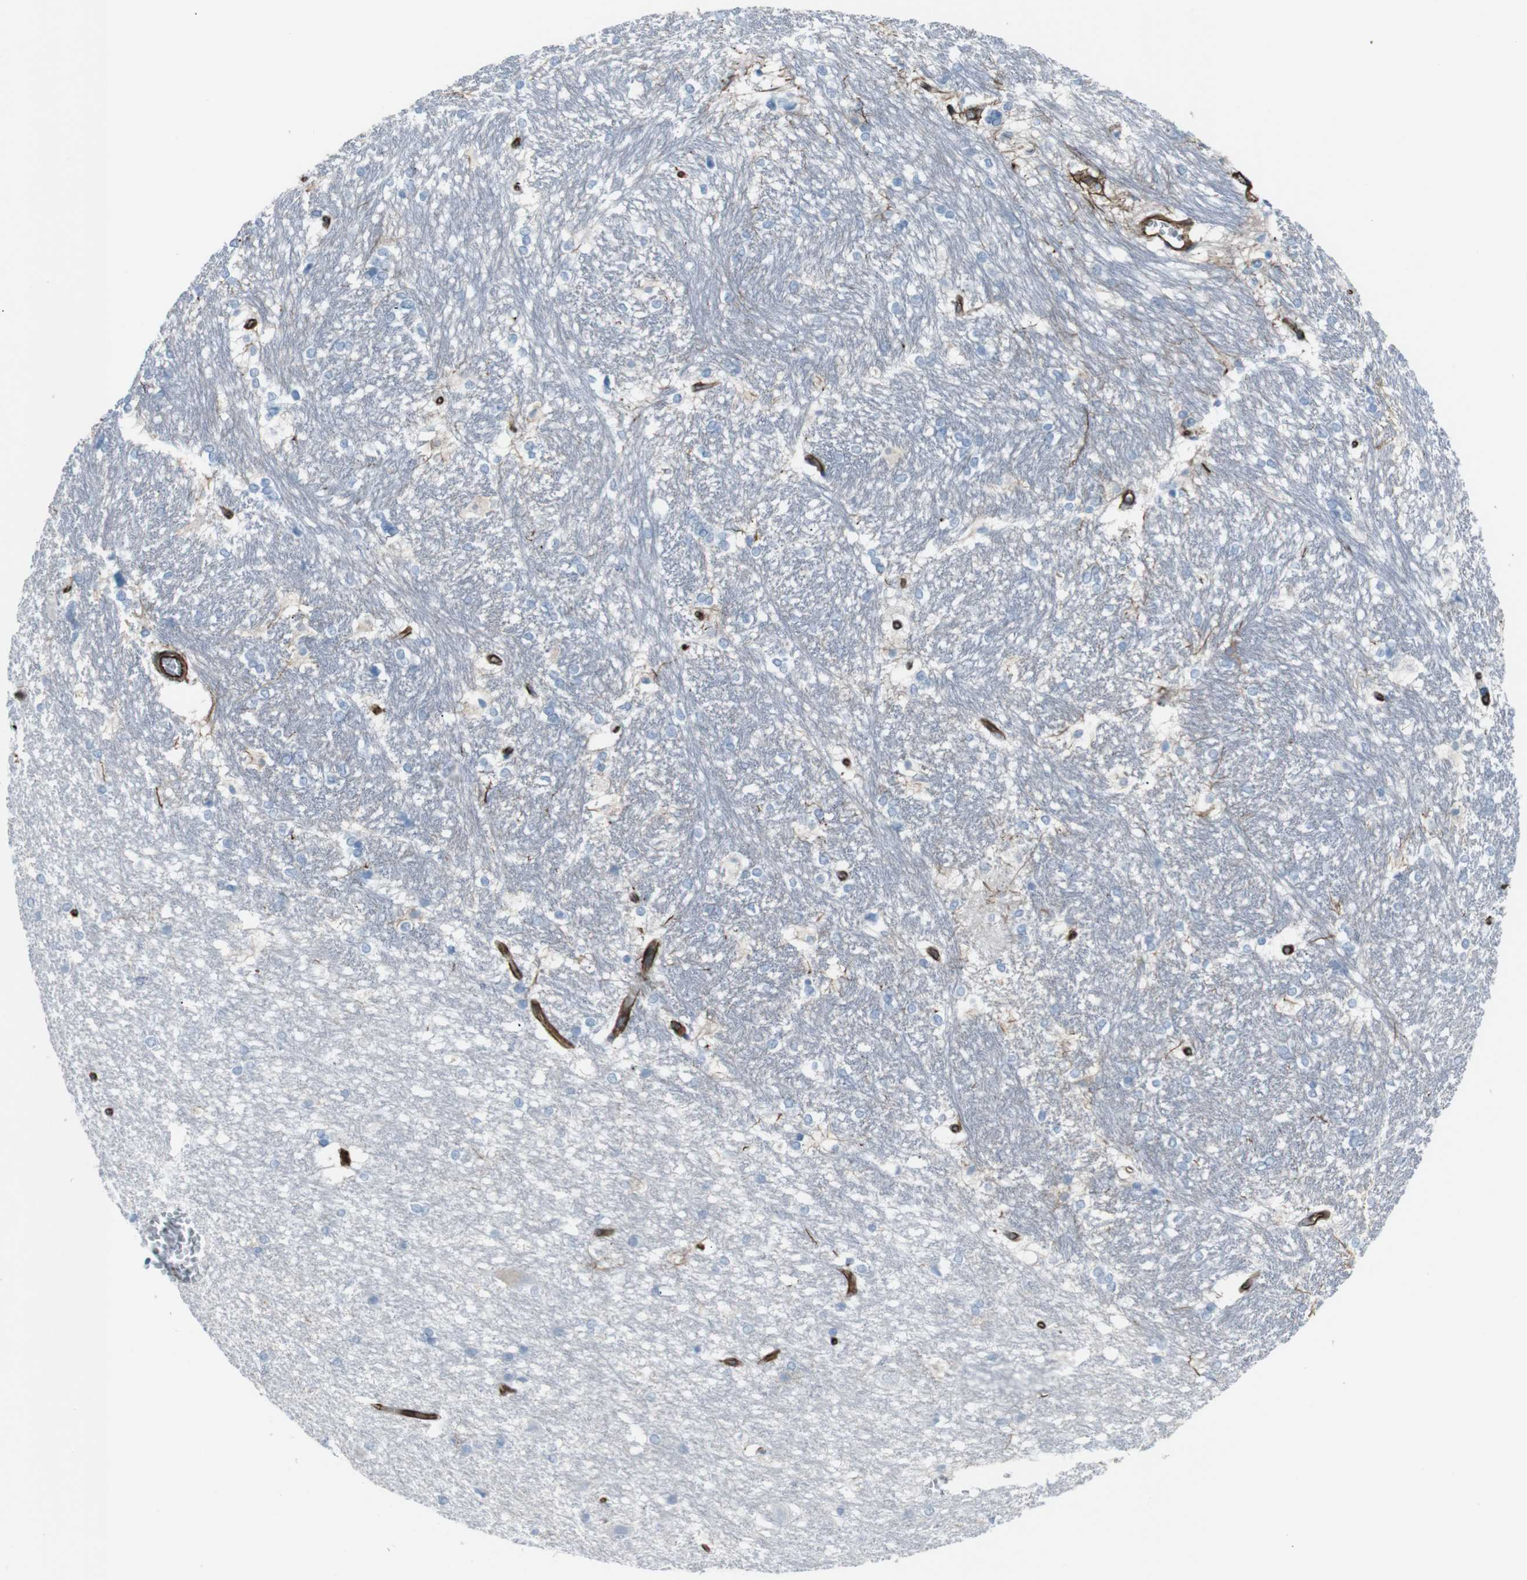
{"staining": {"intensity": "negative", "quantity": "none", "location": "none"}, "tissue": "hippocampus", "cell_type": "Glial cells", "image_type": "normal", "snomed": [{"axis": "morphology", "description": "Normal tissue, NOS"}, {"axis": "topography", "description": "Hippocampus"}], "caption": "Immunohistochemical staining of unremarkable human hippocampus displays no significant positivity in glial cells. (DAB (3,3'-diaminobenzidine) immunohistochemistry (IHC) with hematoxylin counter stain).", "gene": "ZDHHC6", "patient": {"sex": "female", "age": 19}}